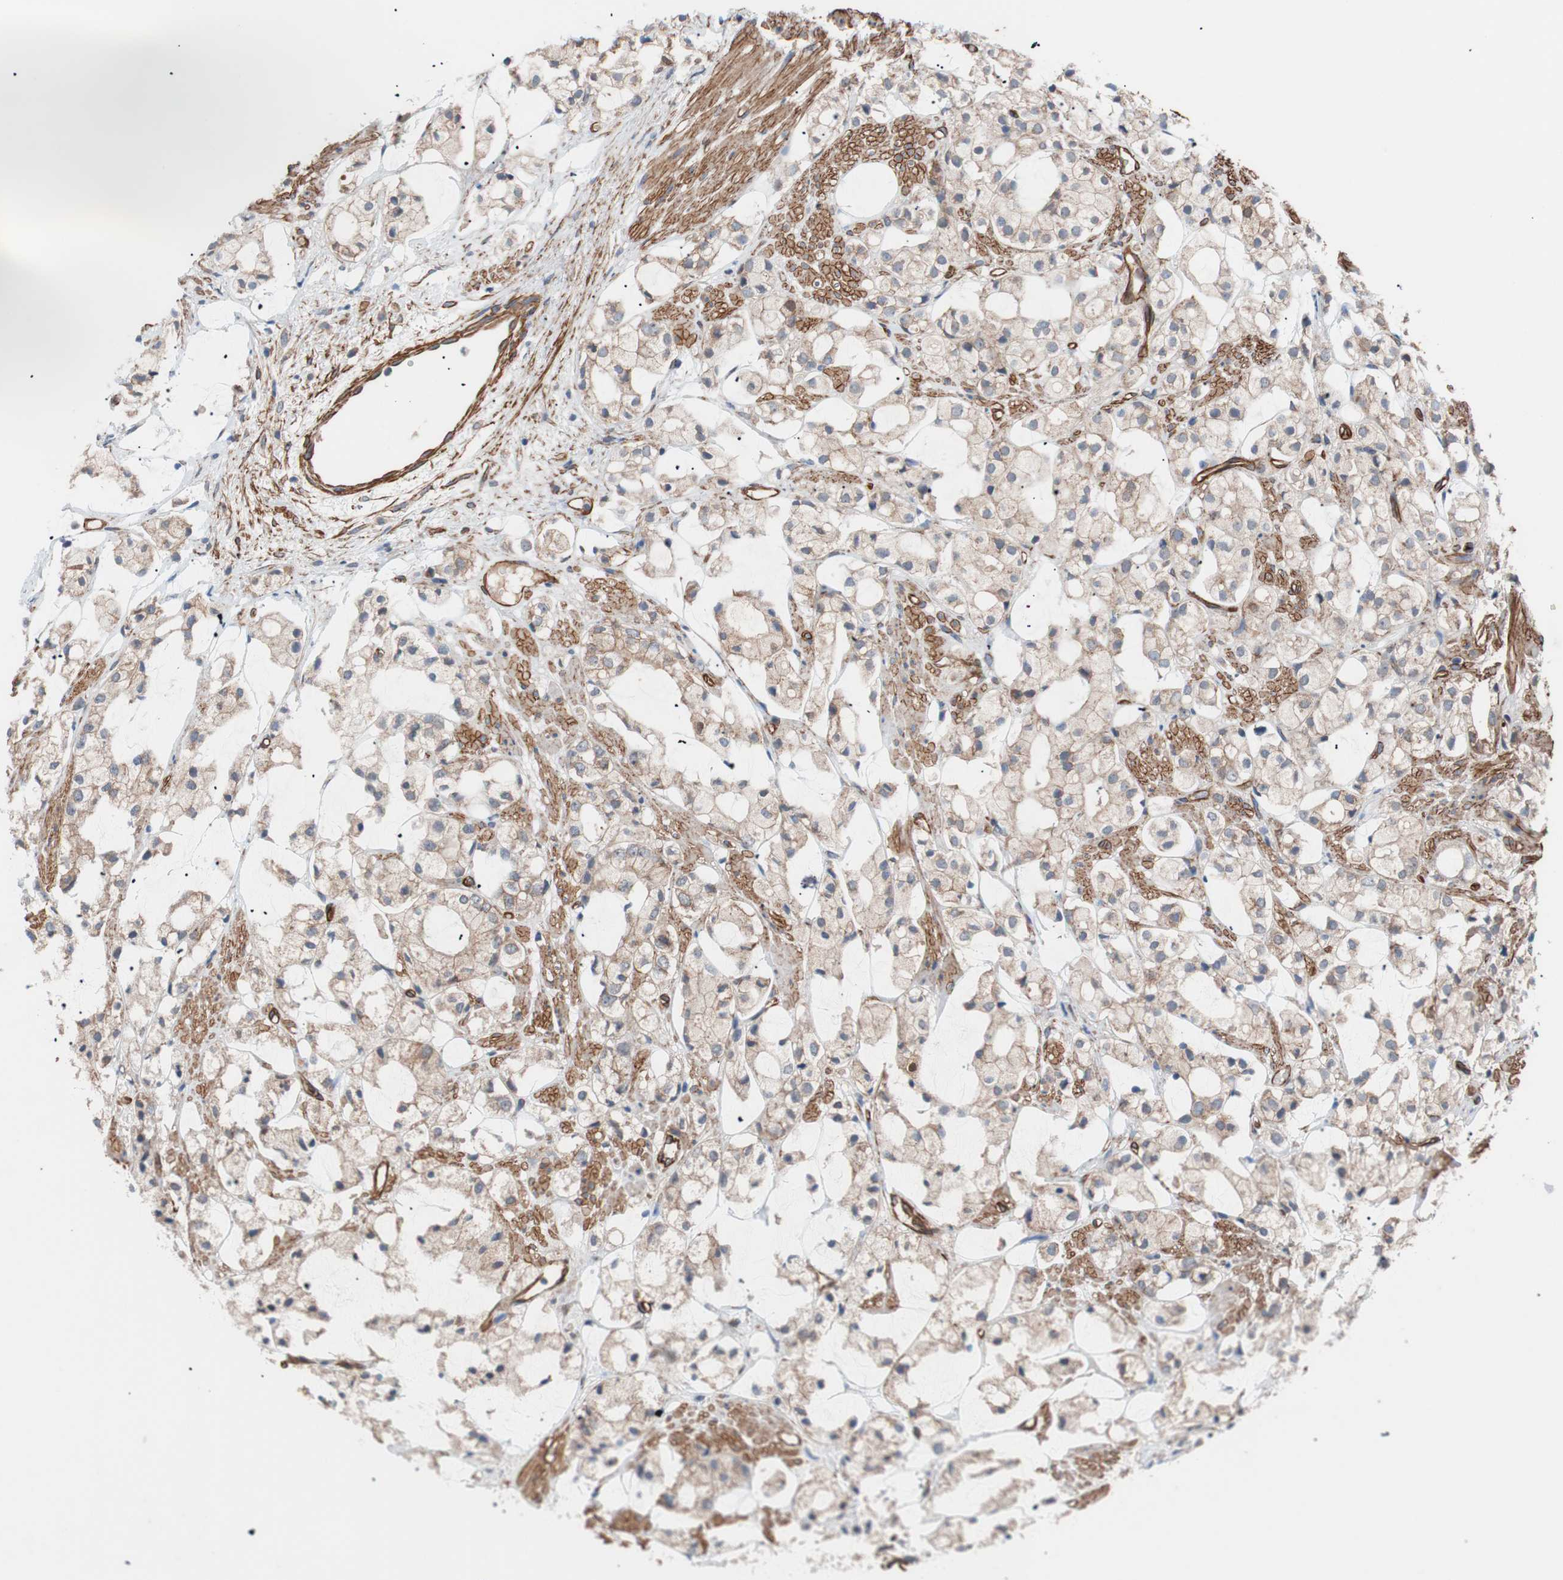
{"staining": {"intensity": "negative", "quantity": "none", "location": "none"}, "tissue": "prostate cancer", "cell_type": "Tumor cells", "image_type": "cancer", "snomed": [{"axis": "morphology", "description": "Adenocarcinoma, High grade"}, {"axis": "topography", "description": "Prostate"}], "caption": "The IHC micrograph has no significant expression in tumor cells of prostate cancer tissue.", "gene": "SPINT1", "patient": {"sex": "male", "age": 85}}